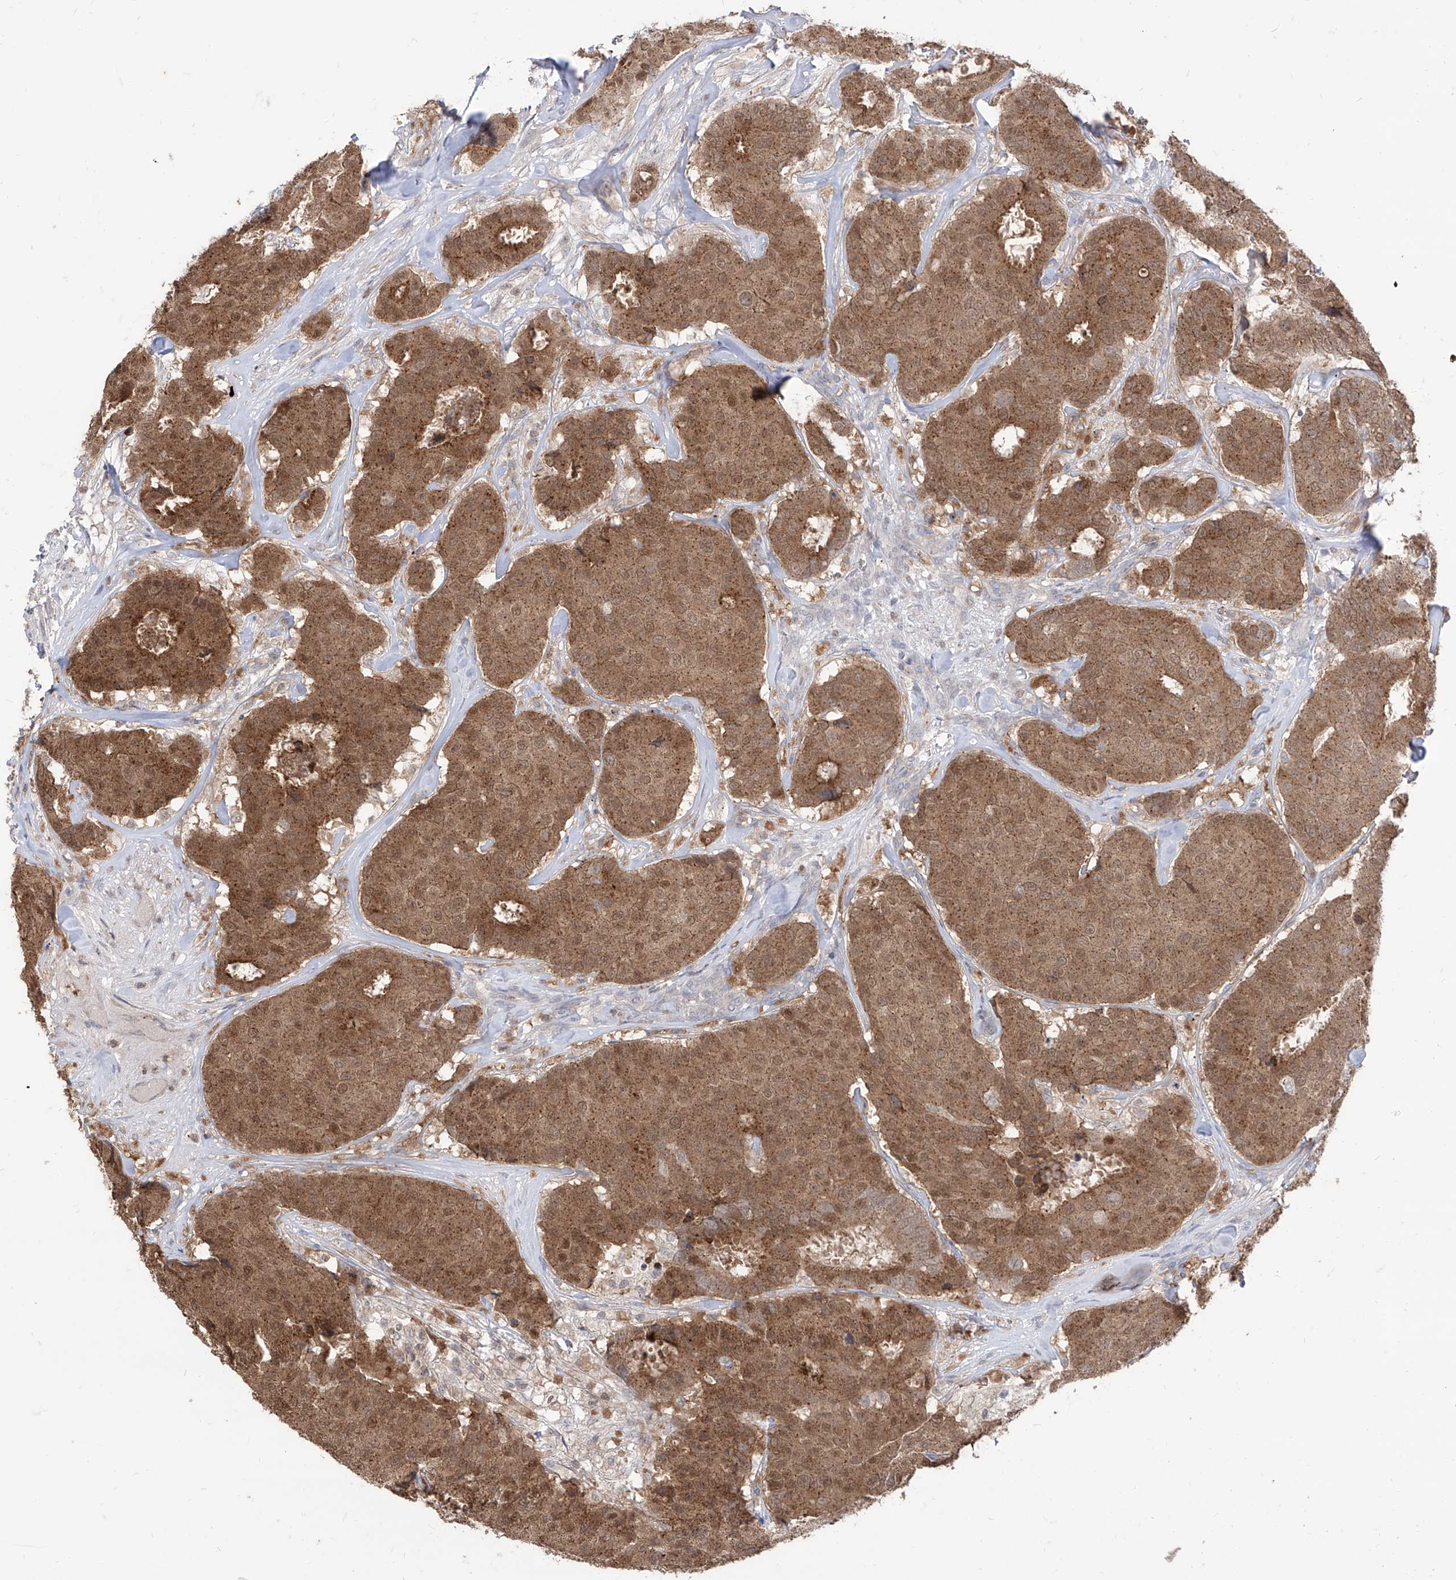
{"staining": {"intensity": "moderate", "quantity": ">75%", "location": "cytoplasmic/membranous,nuclear"}, "tissue": "breast cancer", "cell_type": "Tumor cells", "image_type": "cancer", "snomed": [{"axis": "morphology", "description": "Duct carcinoma"}, {"axis": "topography", "description": "Breast"}], "caption": "Immunohistochemistry (IHC) (DAB) staining of breast invasive ductal carcinoma shows moderate cytoplasmic/membranous and nuclear protein staining in approximately >75% of tumor cells.", "gene": "BROX", "patient": {"sex": "female", "age": 75}}